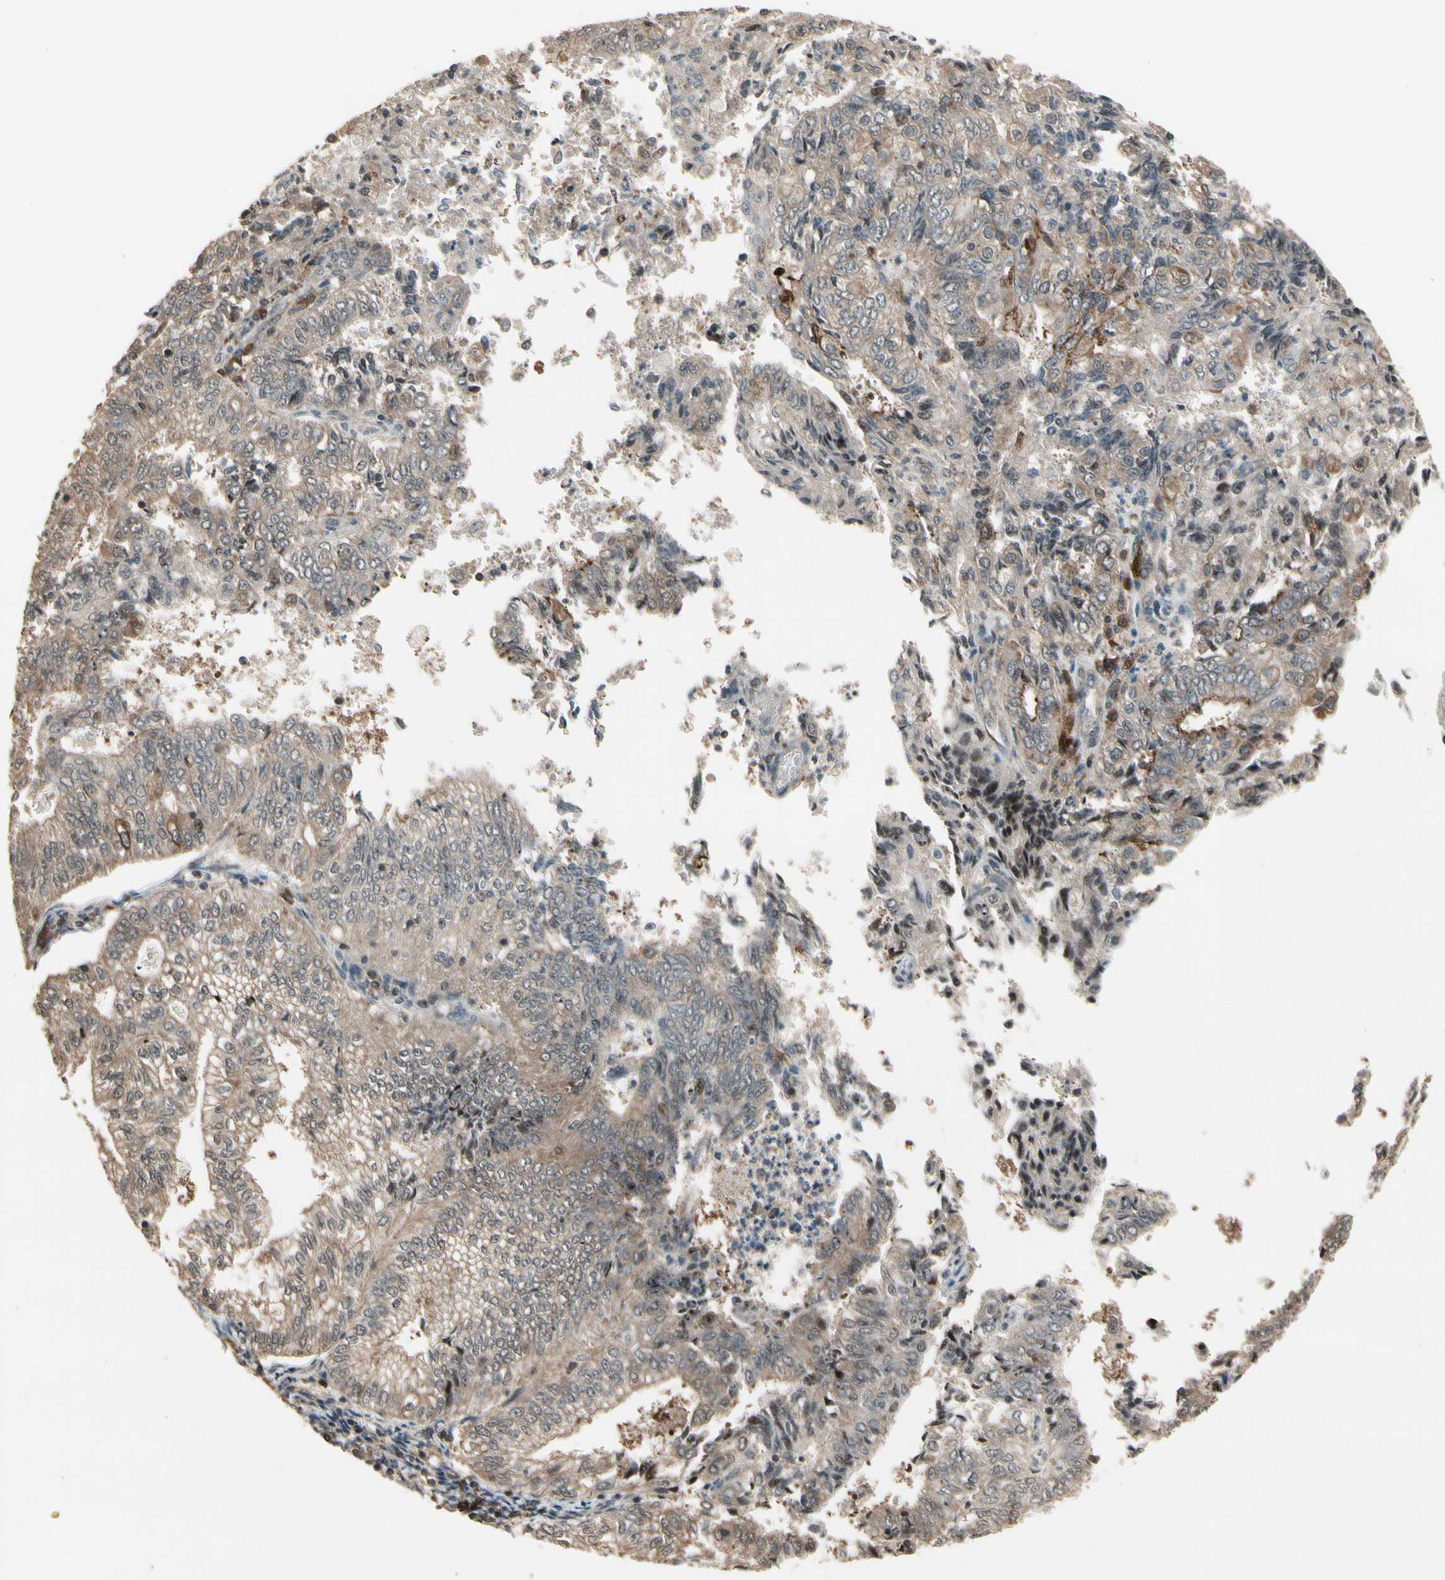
{"staining": {"intensity": "weak", "quantity": ">75%", "location": "cytoplasmic/membranous"}, "tissue": "endometrial cancer", "cell_type": "Tumor cells", "image_type": "cancer", "snomed": [{"axis": "morphology", "description": "Adenocarcinoma, NOS"}, {"axis": "topography", "description": "Endometrium"}], "caption": "Immunohistochemistry (DAB (3,3'-diaminobenzidine)) staining of human endometrial cancer (adenocarcinoma) displays weak cytoplasmic/membranous protein expression in about >75% of tumor cells.", "gene": "CSF1R", "patient": {"sex": "female", "age": 69}}